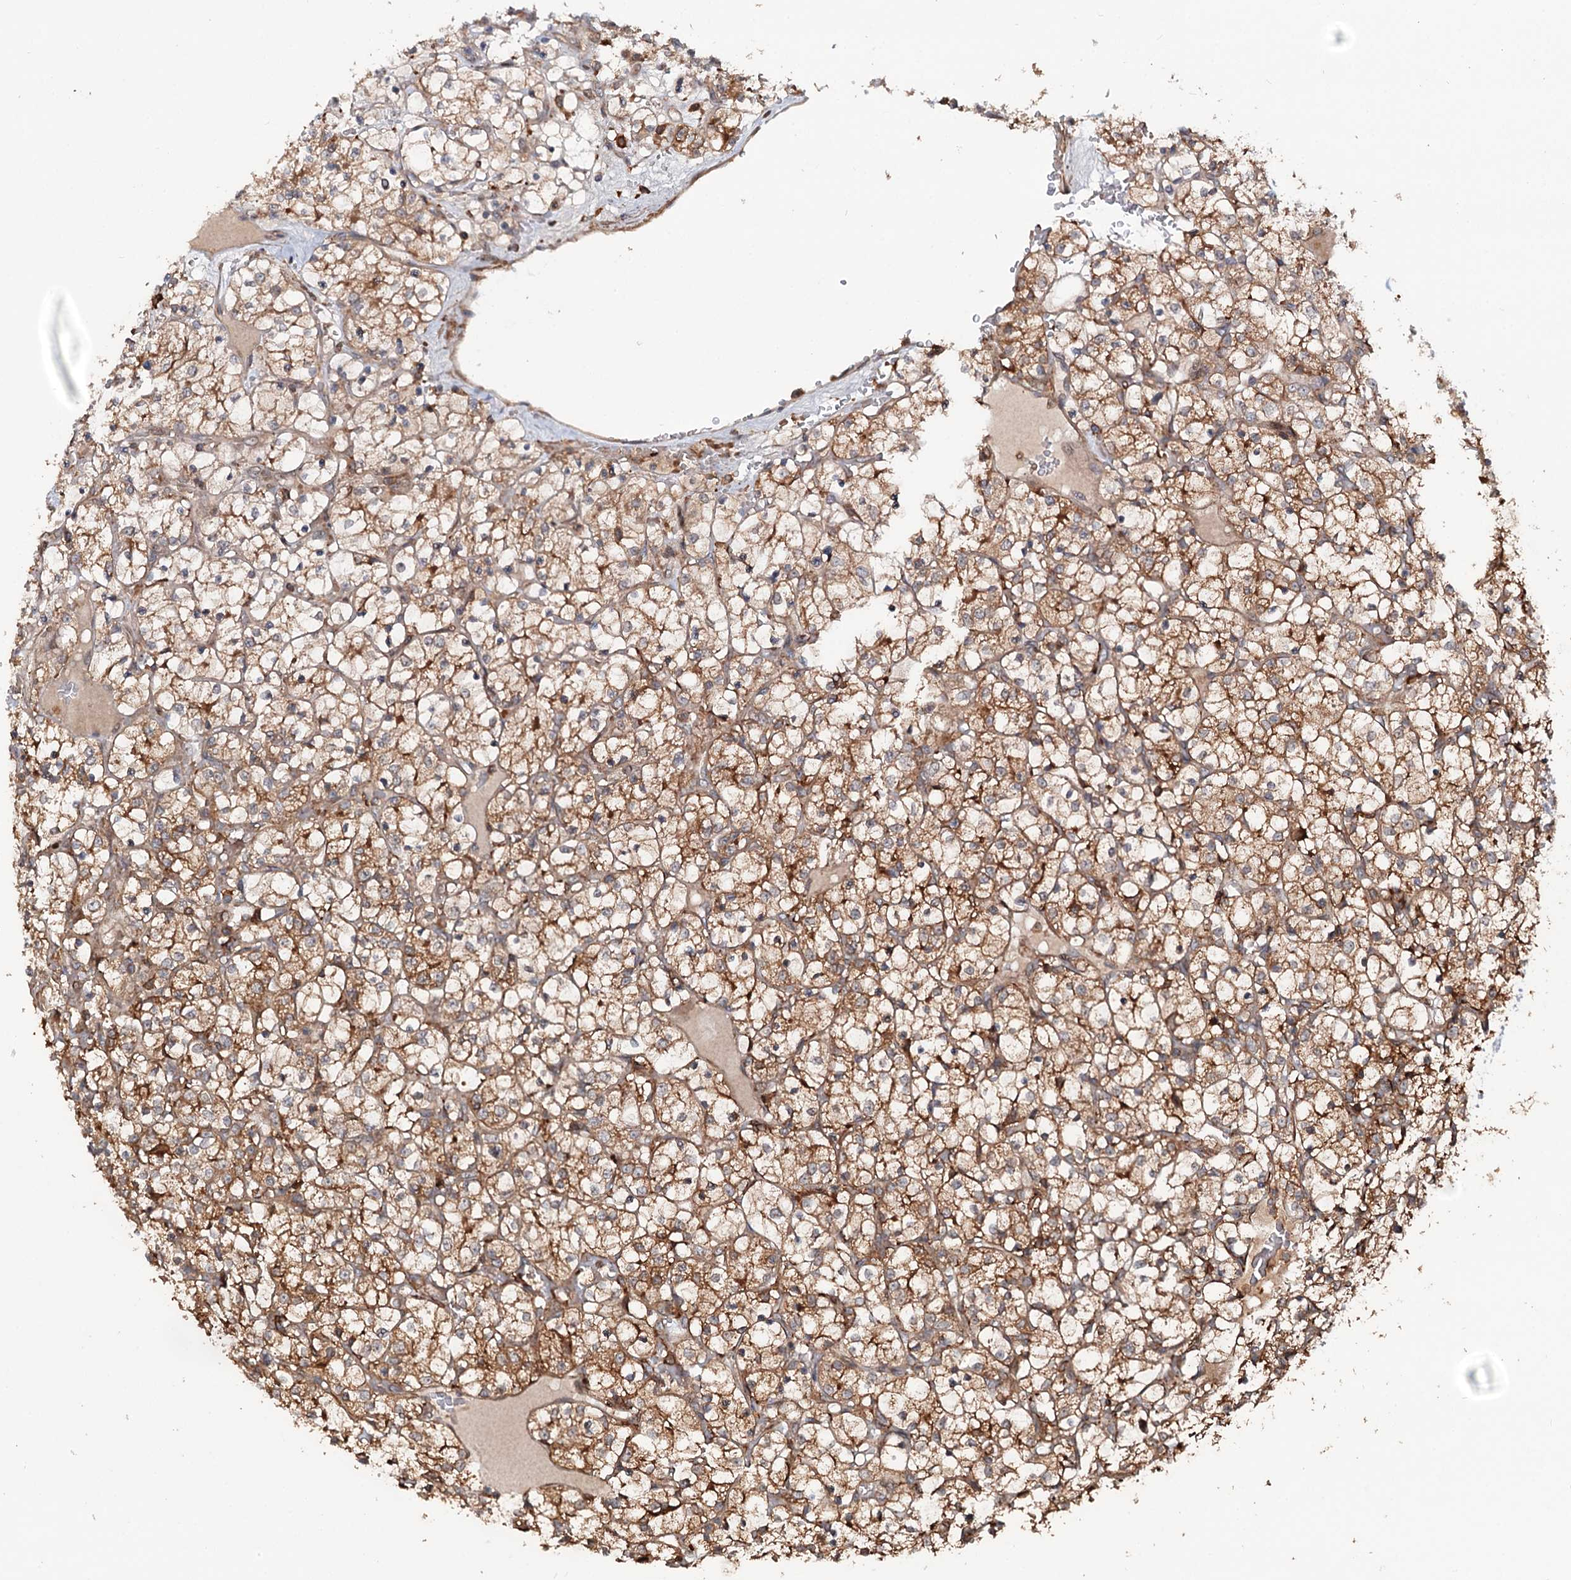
{"staining": {"intensity": "moderate", "quantity": ">75%", "location": "cytoplasmic/membranous"}, "tissue": "renal cancer", "cell_type": "Tumor cells", "image_type": "cancer", "snomed": [{"axis": "morphology", "description": "Adenocarcinoma, NOS"}, {"axis": "topography", "description": "Kidney"}], "caption": "This is an image of immunohistochemistry staining of renal adenocarcinoma, which shows moderate positivity in the cytoplasmic/membranous of tumor cells.", "gene": "GRIP1", "patient": {"sex": "female", "age": 69}}